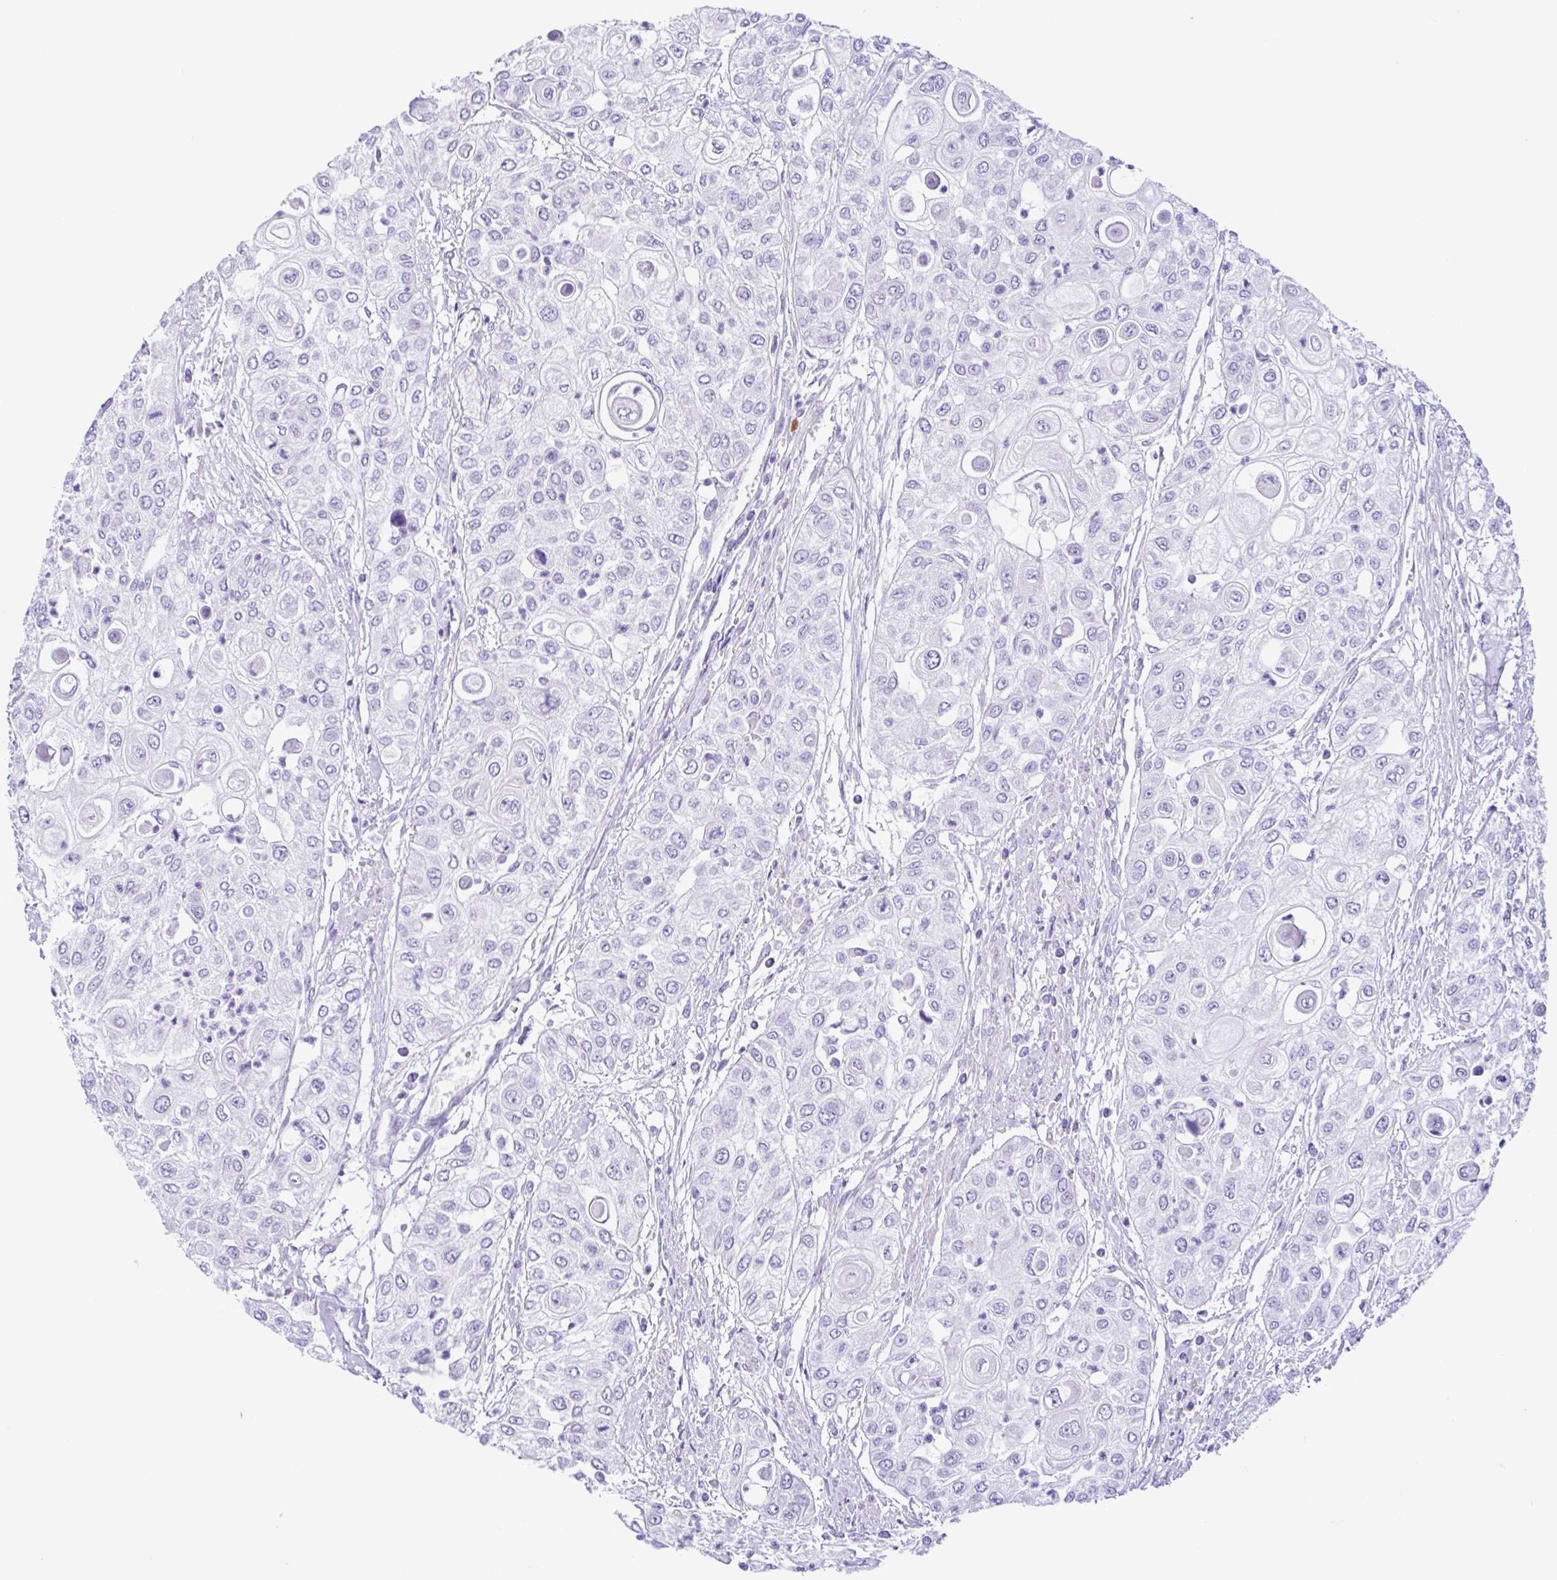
{"staining": {"intensity": "negative", "quantity": "none", "location": "none"}, "tissue": "urothelial cancer", "cell_type": "Tumor cells", "image_type": "cancer", "snomed": [{"axis": "morphology", "description": "Urothelial carcinoma, High grade"}, {"axis": "topography", "description": "Urinary bladder"}], "caption": "Image shows no significant protein staining in tumor cells of urothelial cancer. (DAB (3,3'-diaminobenzidine) immunohistochemistry with hematoxylin counter stain).", "gene": "PIGF", "patient": {"sex": "female", "age": 79}}